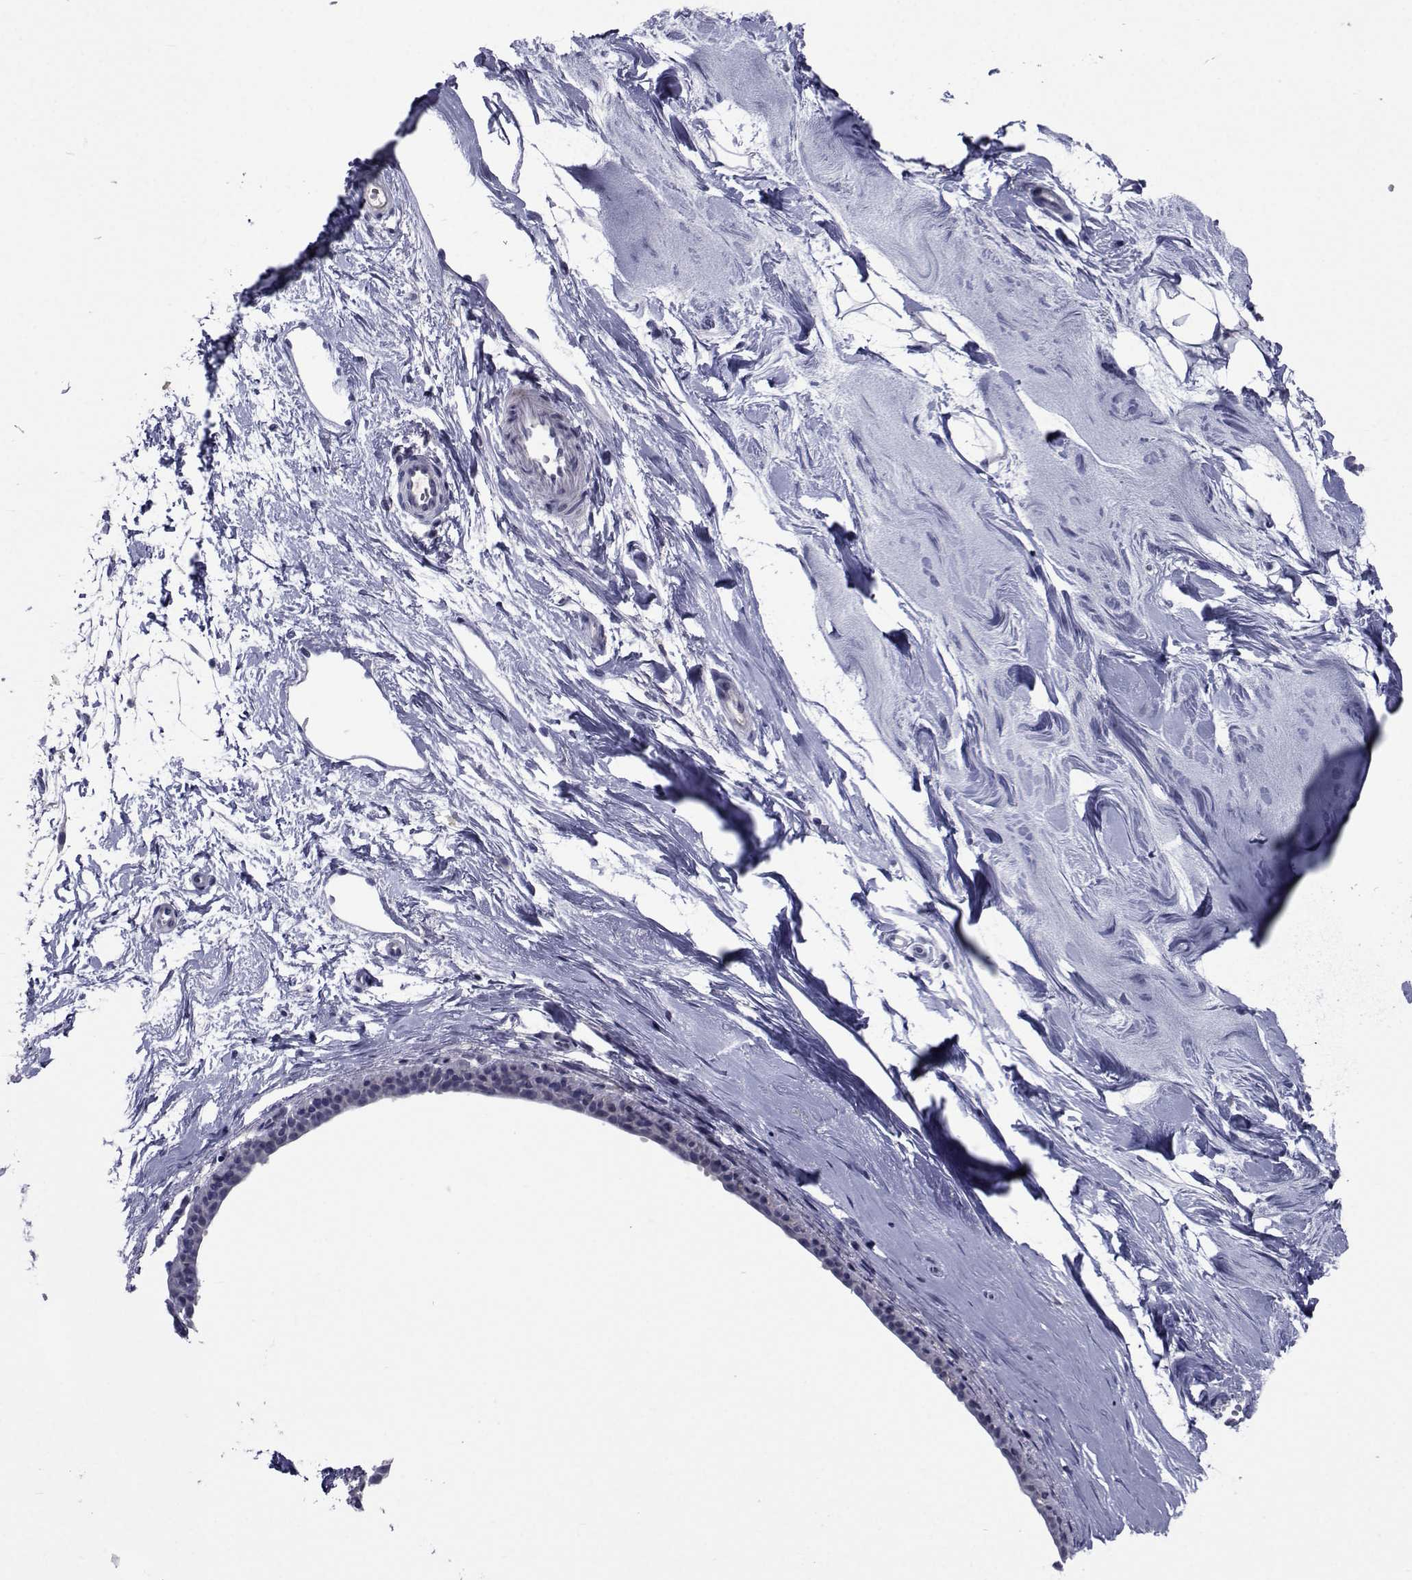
{"staining": {"intensity": "negative", "quantity": "none", "location": "none"}, "tissue": "breast", "cell_type": "Adipocytes", "image_type": "normal", "snomed": [{"axis": "morphology", "description": "Normal tissue, NOS"}, {"axis": "topography", "description": "Breast"}], "caption": "A micrograph of human breast is negative for staining in adipocytes. Nuclei are stained in blue.", "gene": "SEMA5B", "patient": {"sex": "female", "age": 49}}